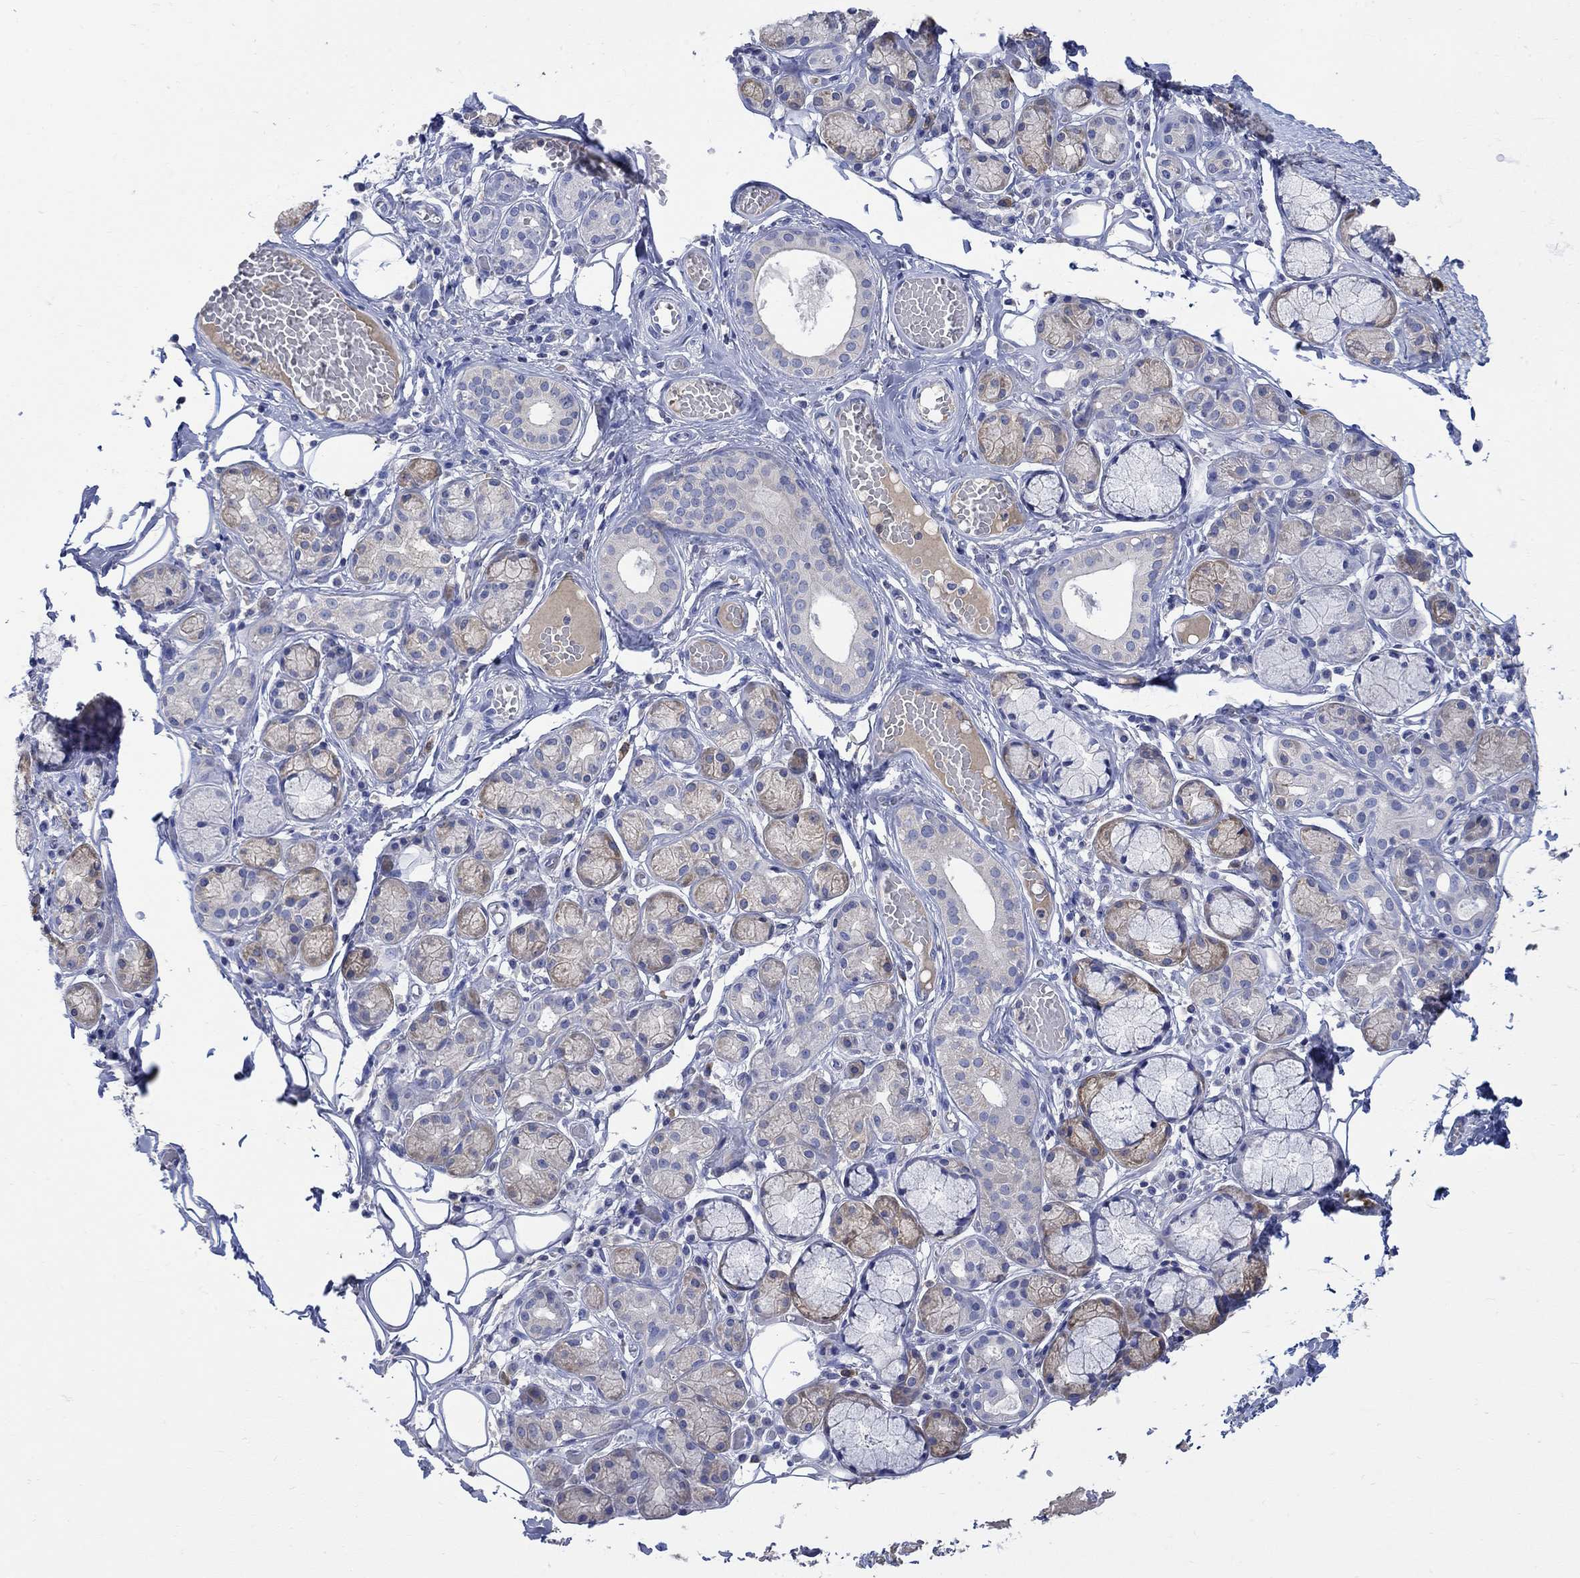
{"staining": {"intensity": "weak", "quantity": "25%-75%", "location": "cytoplasmic/membranous"}, "tissue": "salivary gland", "cell_type": "Glandular cells", "image_type": "normal", "snomed": [{"axis": "morphology", "description": "Normal tissue, NOS"}, {"axis": "topography", "description": "Salivary gland"}, {"axis": "topography", "description": "Peripheral nerve tissue"}], "caption": "Immunohistochemical staining of normal salivary gland shows low levels of weak cytoplasmic/membranous staining in about 25%-75% of glandular cells.", "gene": "GCM1", "patient": {"sex": "male", "age": 71}}